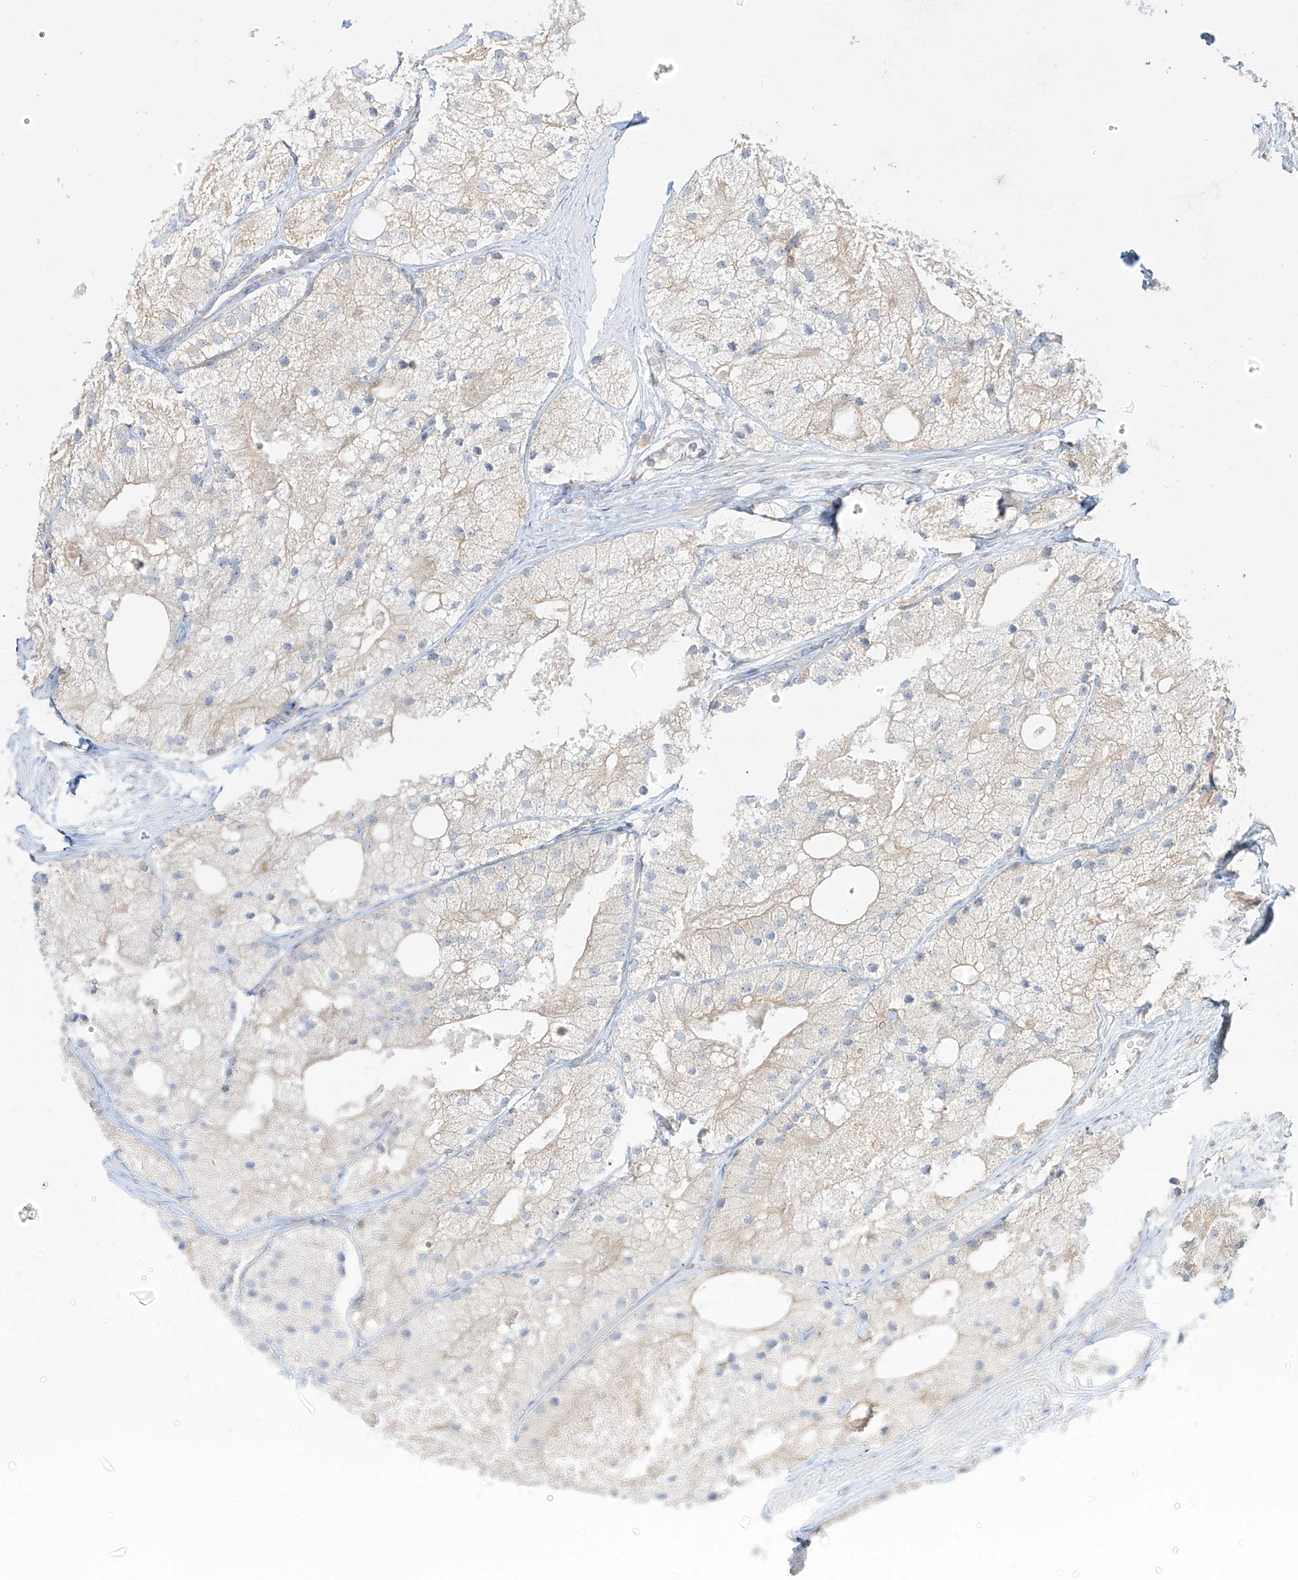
{"staining": {"intensity": "negative", "quantity": "none", "location": "none"}, "tissue": "prostate cancer", "cell_type": "Tumor cells", "image_type": "cancer", "snomed": [{"axis": "morphology", "description": "Adenocarcinoma, Low grade"}, {"axis": "topography", "description": "Prostate"}], "caption": "The histopathology image shows no staining of tumor cells in prostate adenocarcinoma (low-grade). (DAB immunohistochemistry visualized using brightfield microscopy, high magnification).", "gene": "SYTL3", "patient": {"sex": "male", "age": 69}}